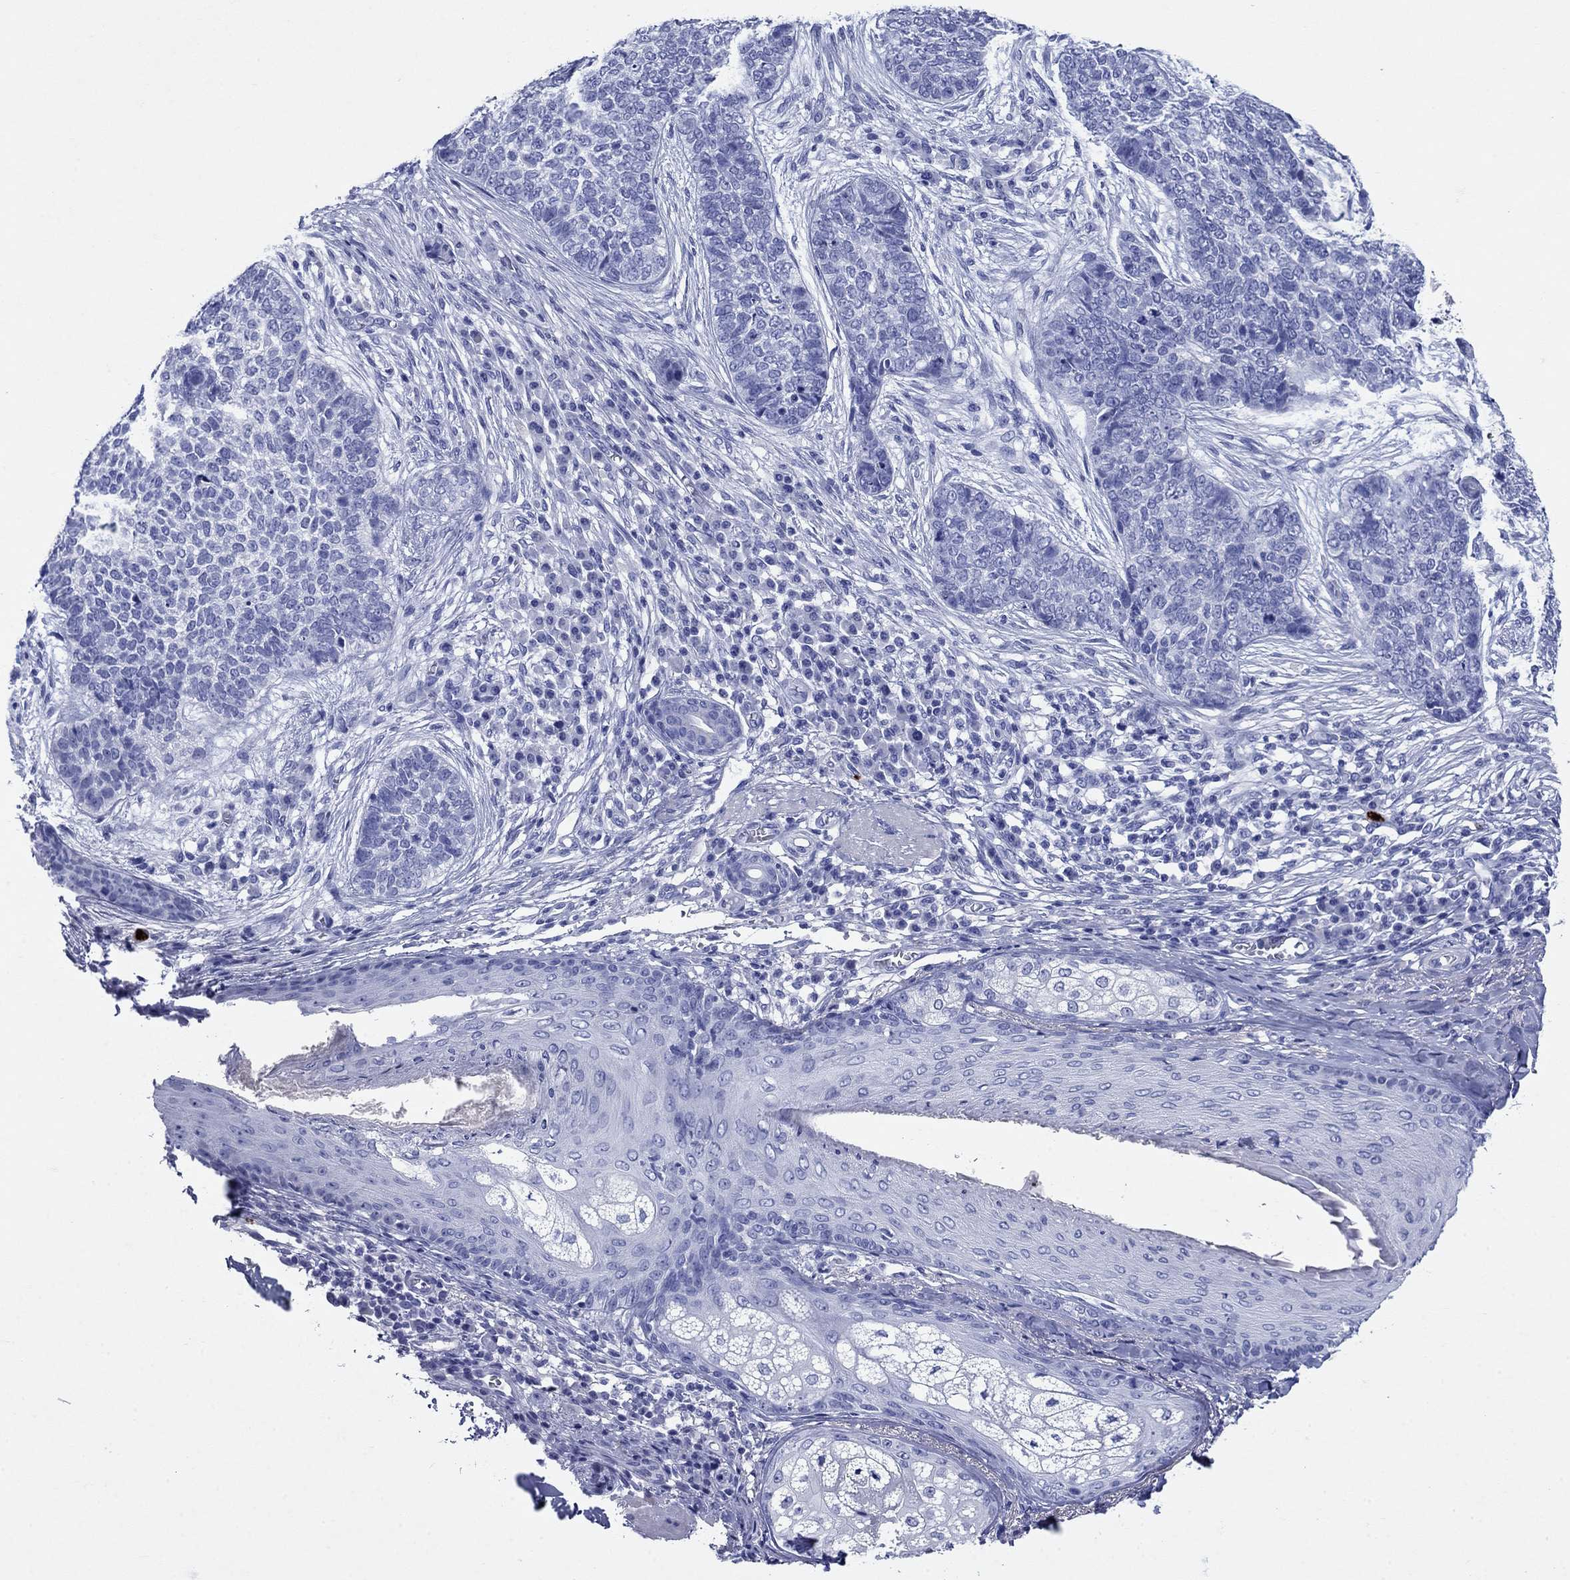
{"staining": {"intensity": "negative", "quantity": "none", "location": "none"}, "tissue": "skin cancer", "cell_type": "Tumor cells", "image_type": "cancer", "snomed": [{"axis": "morphology", "description": "Basal cell carcinoma"}, {"axis": "topography", "description": "Skin"}], "caption": "Tumor cells show no significant expression in basal cell carcinoma (skin).", "gene": "AZU1", "patient": {"sex": "female", "age": 69}}